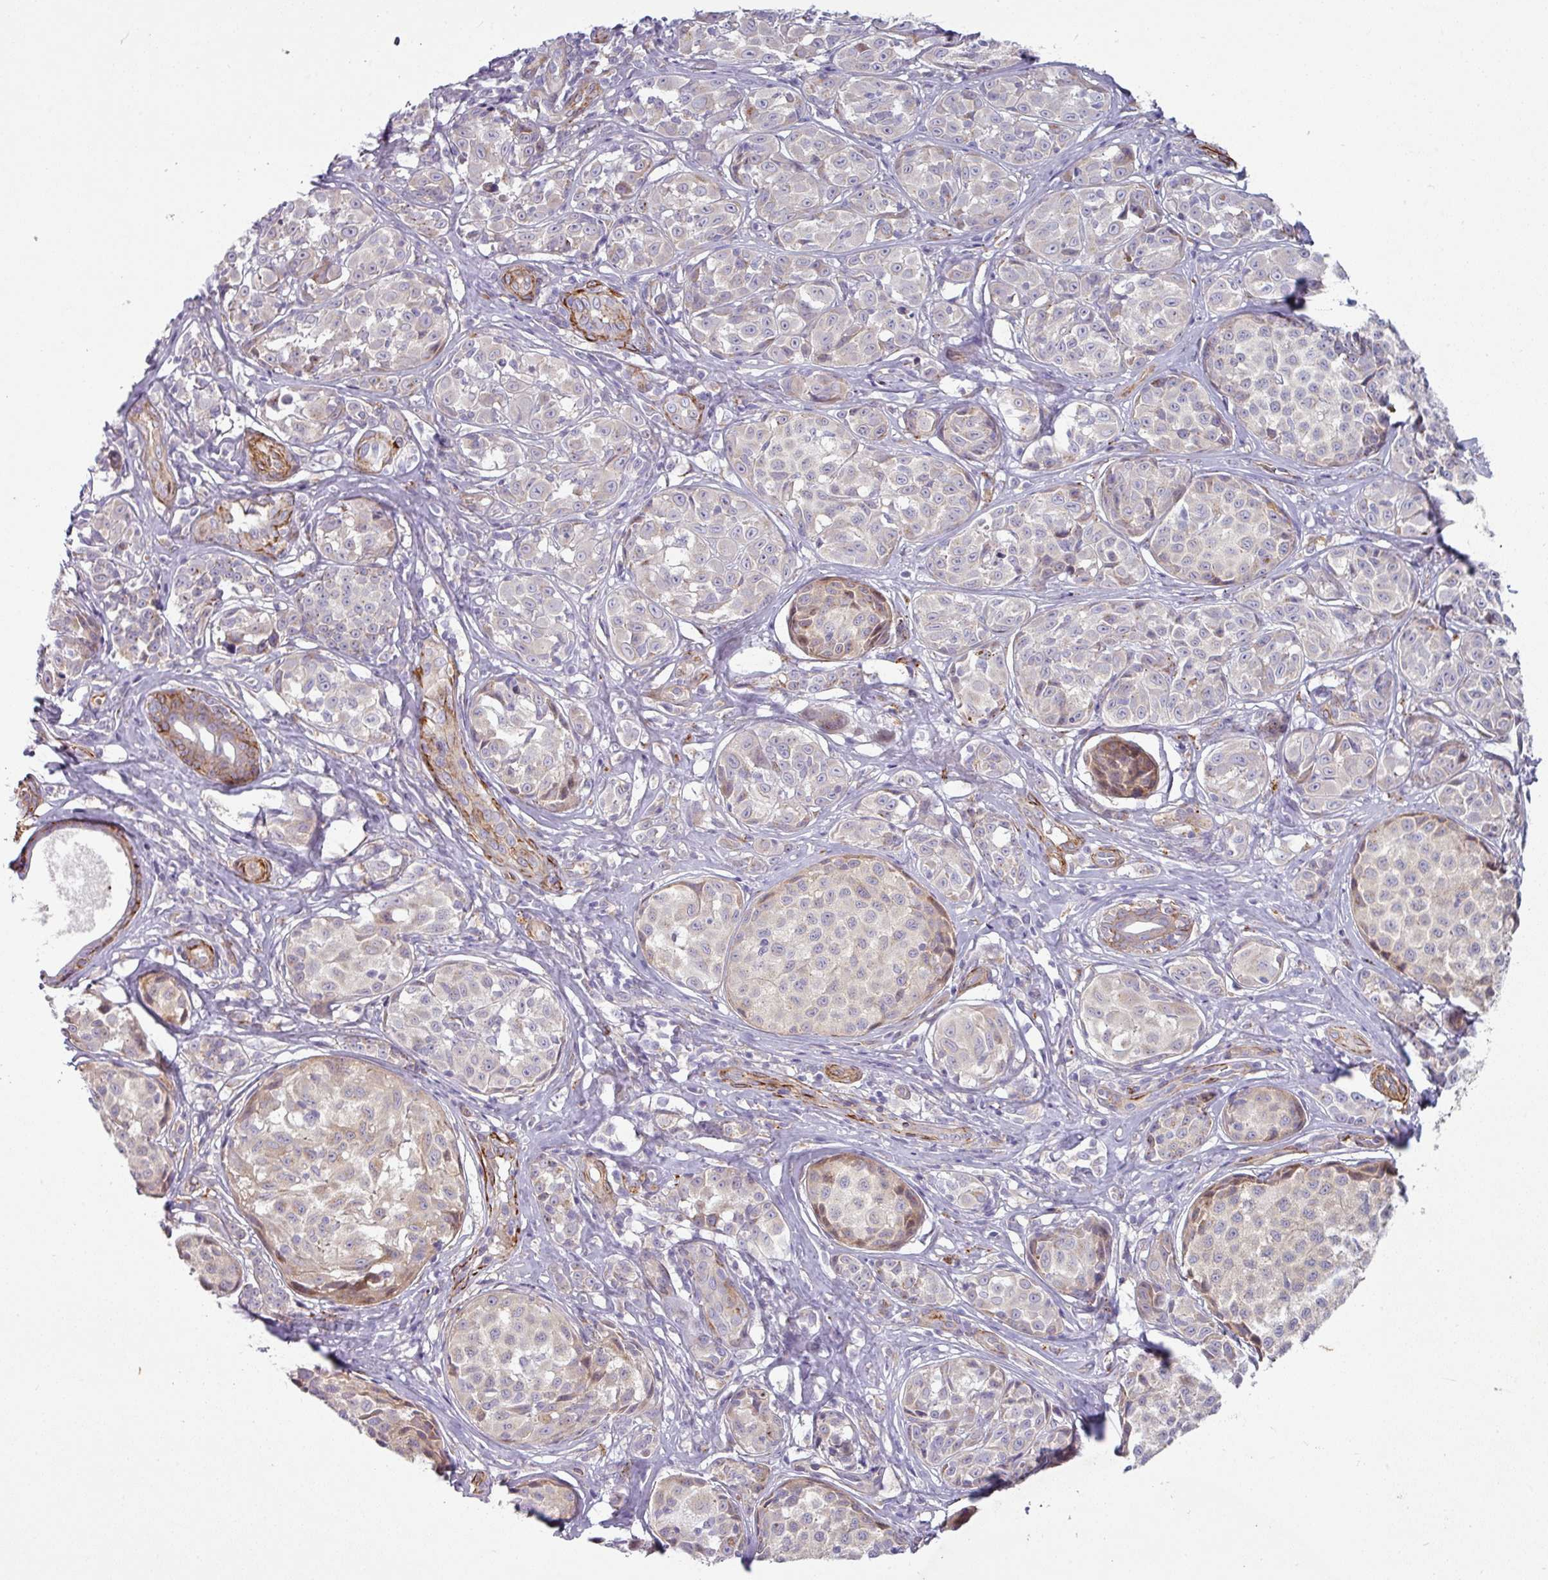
{"staining": {"intensity": "negative", "quantity": "none", "location": "none"}, "tissue": "melanoma", "cell_type": "Tumor cells", "image_type": "cancer", "snomed": [{"axis": "morphology", "description": "Malignant melanoma, NOS"}, {"axis": "topography", "description": "Skin"}], "caption": "This histopathology image is of melanoma stained with immunohistochemistry to label a protein in brown with the nuclei are counter-stained blue. There is no expression in tumor cells.", "gene": "PRODH2", "patient": {"sex": "female", "age": 35}}